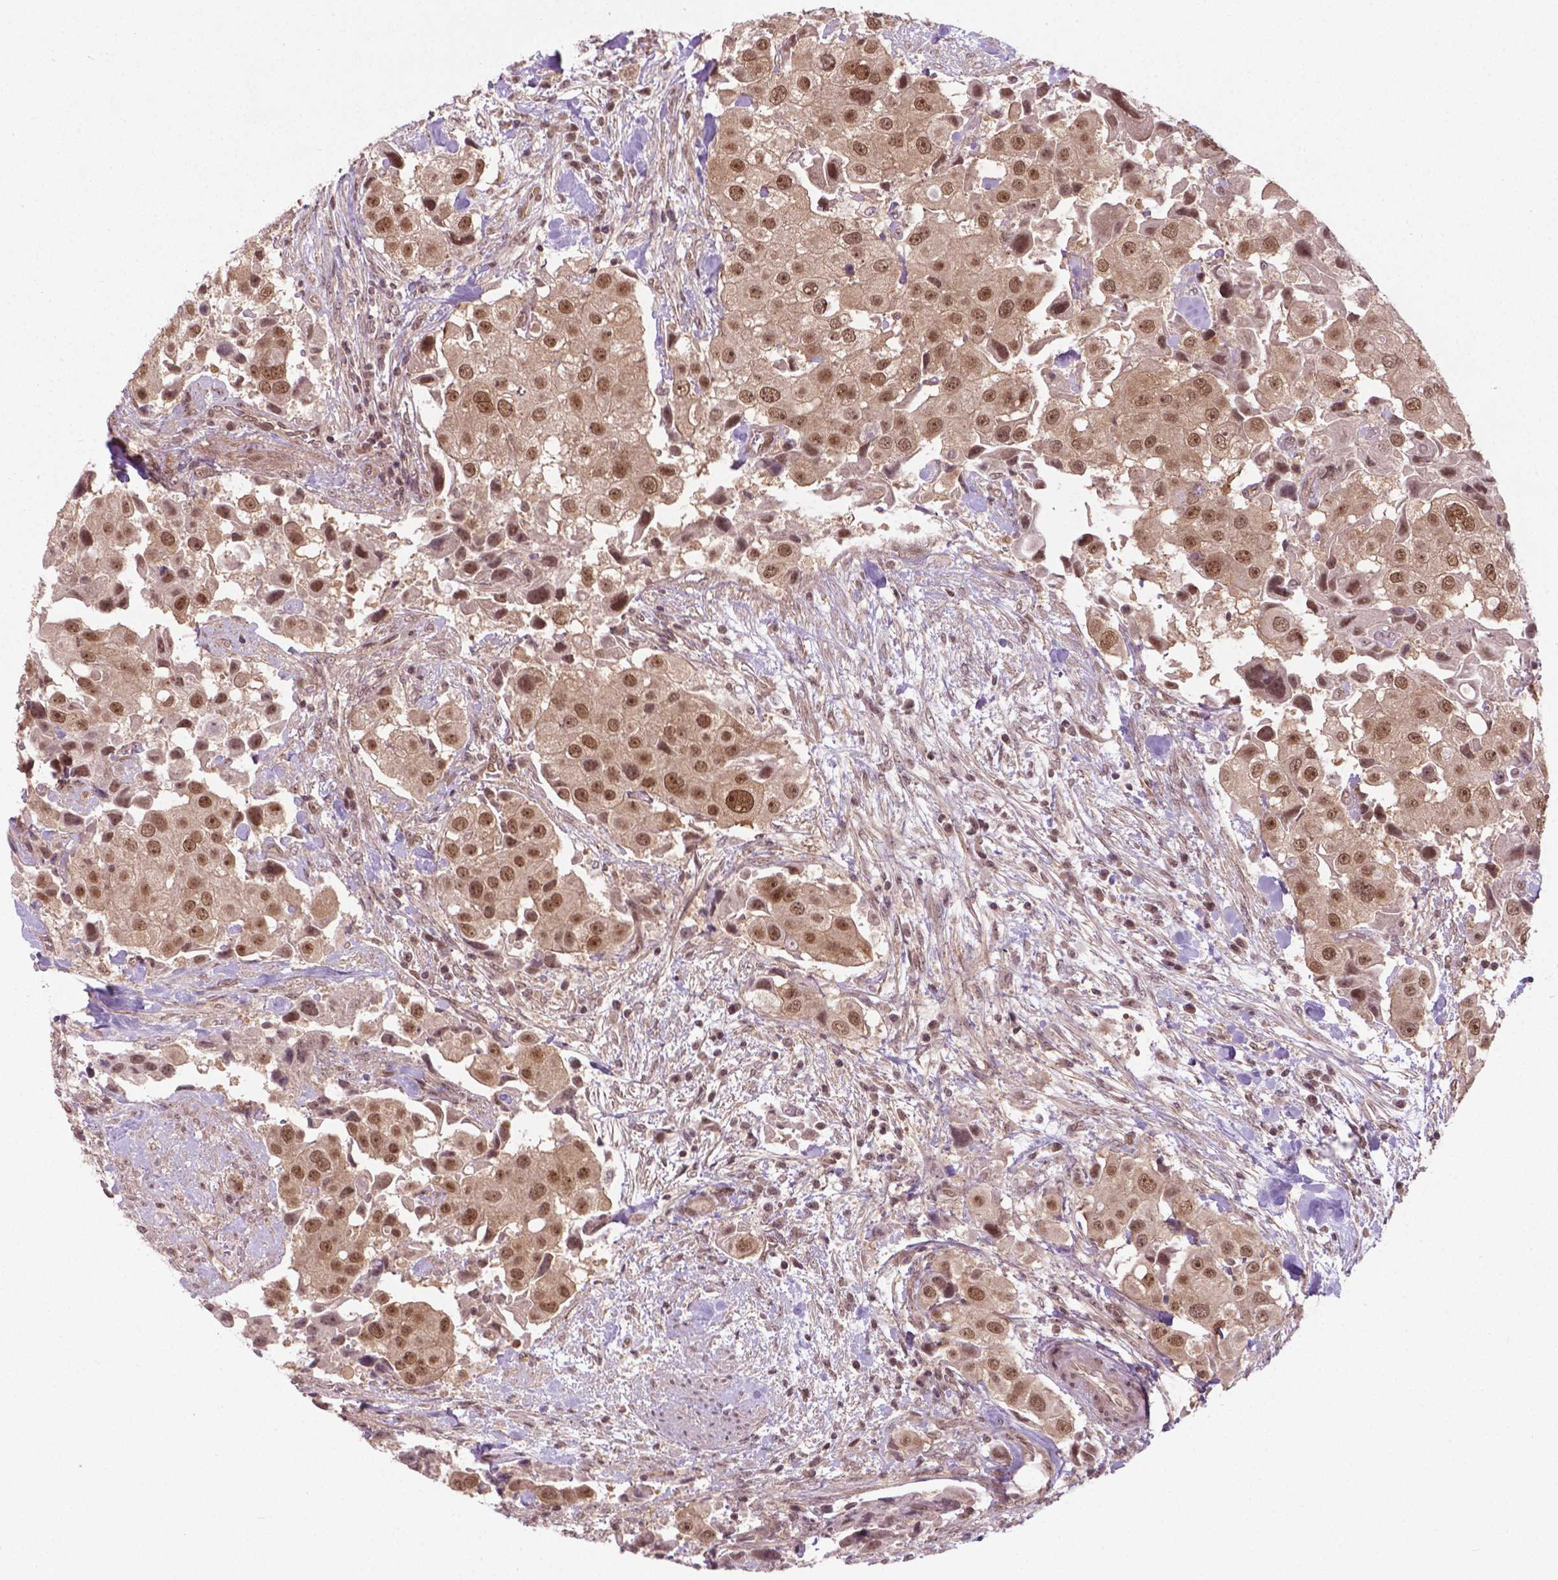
{"staining": {"intensity": "moderate", "quantity": ">75%", "location": "nuclear"}, "tissue": "urothelial cancer", "cell_type": "Tumor cells", "image_type": "cancer", "snomed": [{"axis": "morphology", "description": "Urothelial carcinoma, High grade"}, {"axis": "topography", "description": "Urinary bladder"}], "caption": "This micrograph displays immunohistochemistry (IHC) staining of high-grade urothelial carcinoma, with medium moderate nuclear staining in about >75% of tumor cells.", "gene": "ANKRD54", "patient": {"sex": "female", "age": 64}}